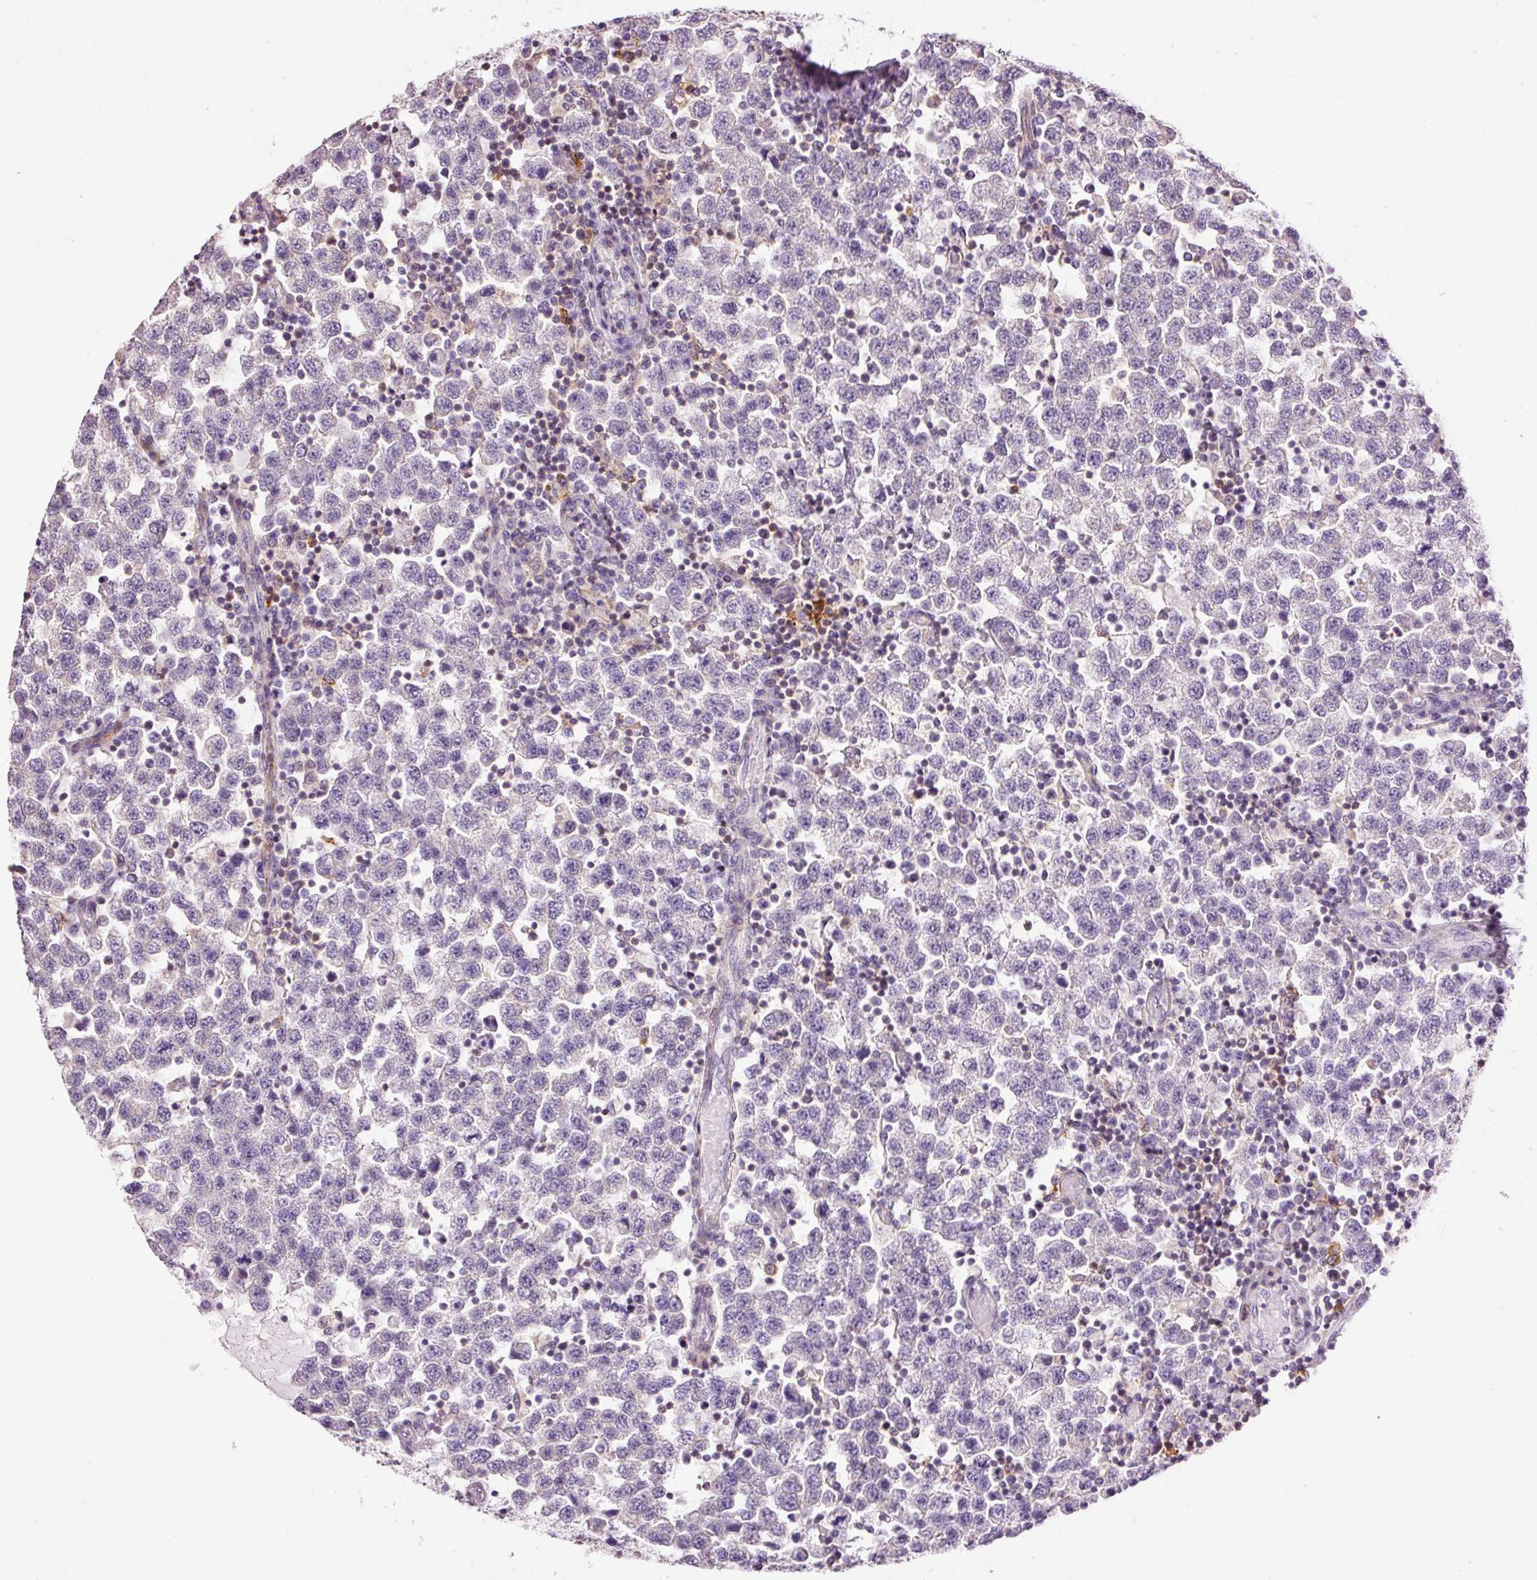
{"staining": {"intensity": "negative", "quantity": "none", "location": "none"}, "tissue": "testis cancer", "cell_type": "Tumor cells", "image_type": "cancer", "snomed": [{"axis": "morphology", "description": "Seminoma, NOS"}, {"axis": "topography", "description": "Testis"}], "caption": "DAB immunohistochemical staining of human seminoma (testis) exhibits no significant staining in tumor cells. (DAB (3,3'-diaminobenzidine) immunohistochemistry (IHC), high magnification).", "gene": "DOK6", "patient": {"sex": "male", "age": 34}}